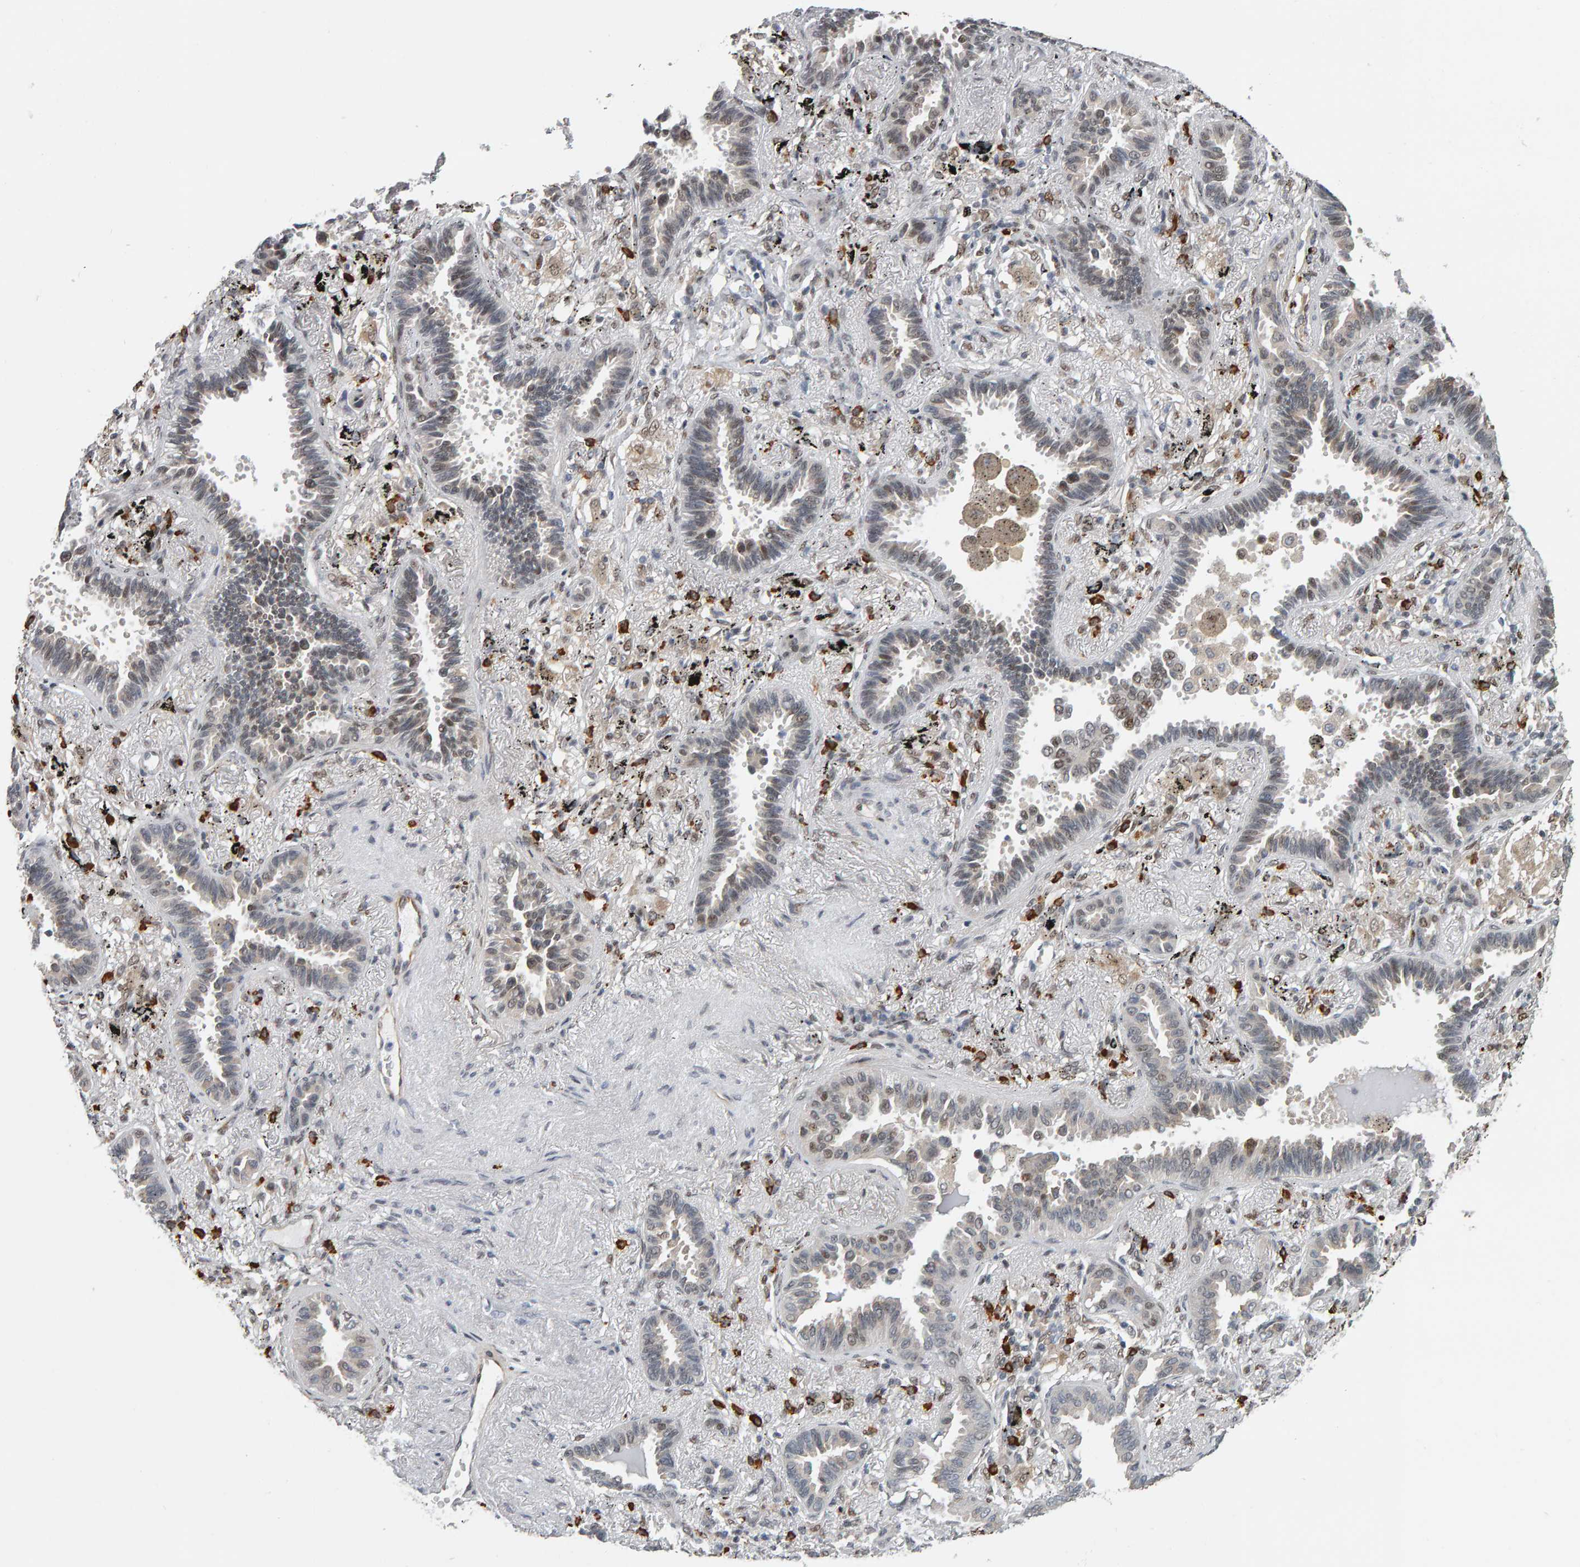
{"staining": {"intensity": "moderate", "quantity": "<25%", "location": "nuclear"}, "tissue": "lung cancer", "cell_type": "Tumor cells", "image_type": "cancer", "snomed": [{"axis": "morphology", "description": "Adenocarcinoma, NOS"}, {"axis": "topography", "description": "Lung"}], "caption": "This is an image of immunohistochemistry staining of adenocarcinoma (lung), which shows moderate staining in the nuclear of tumor cells.", "gene": "ATF7IP", "patient": {"sex": "male", "age": 59}}